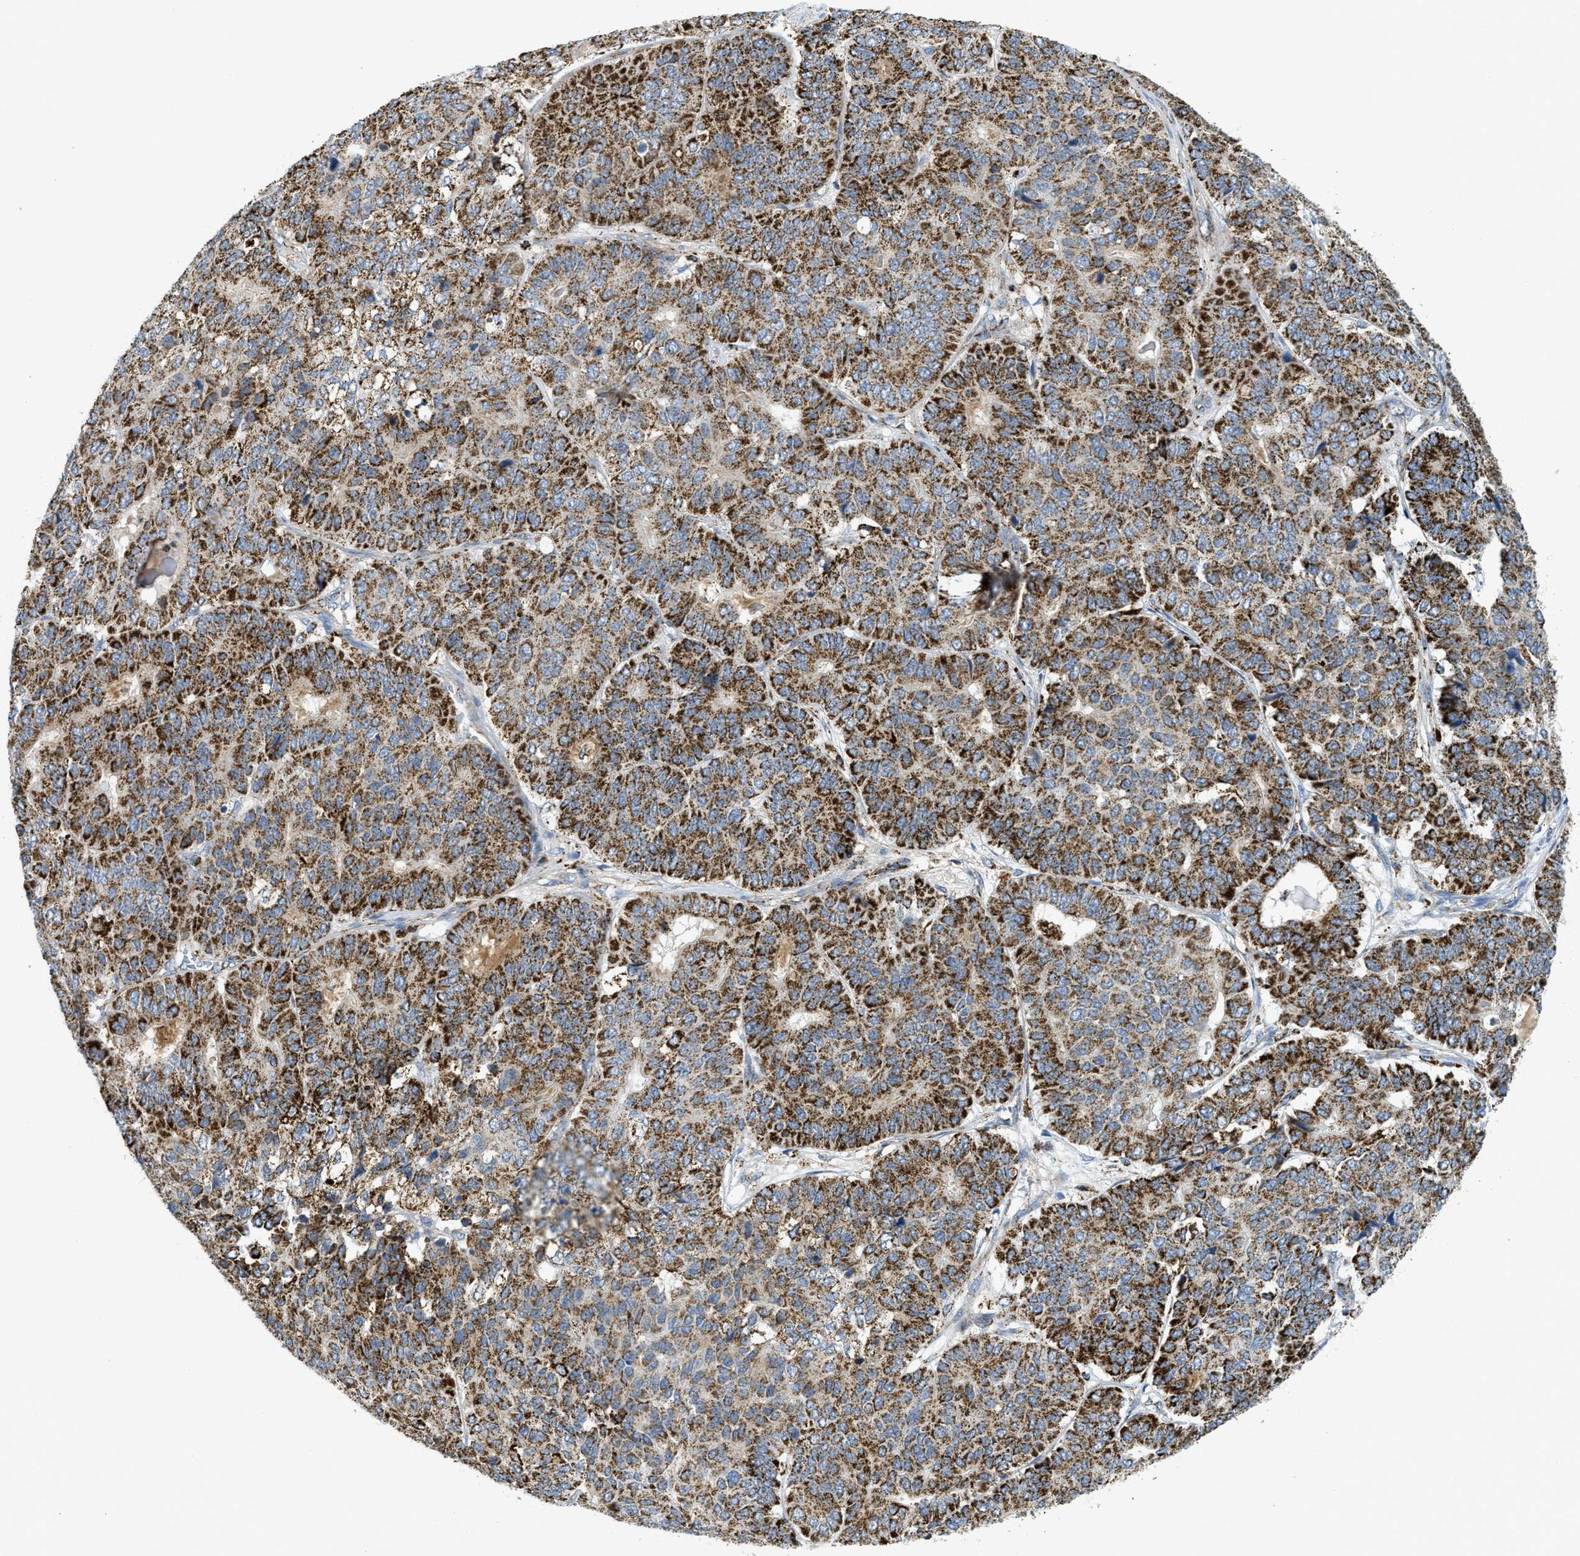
{"staining": {"intensity": "strong", "quantity": ">75%", "location": "cytoplasmic/membranous"}, "tissue": "pancreatic cancer", "cell_type": "Tumor cells", "image_type": "cancer", "snomed": [{"axis": "morphology", "description": "Adenocarcinoma, NOS"}, {"axis": "topography", "description": "Pancreas"}], "caption": "Tumor cells reveal strong cytoplasmic/membranous staining in about >75% of cells in pancreatic cancer (adenocarcinoma).", "gene": "SQOR", "patient": {"sex": "male", "age": 50}}